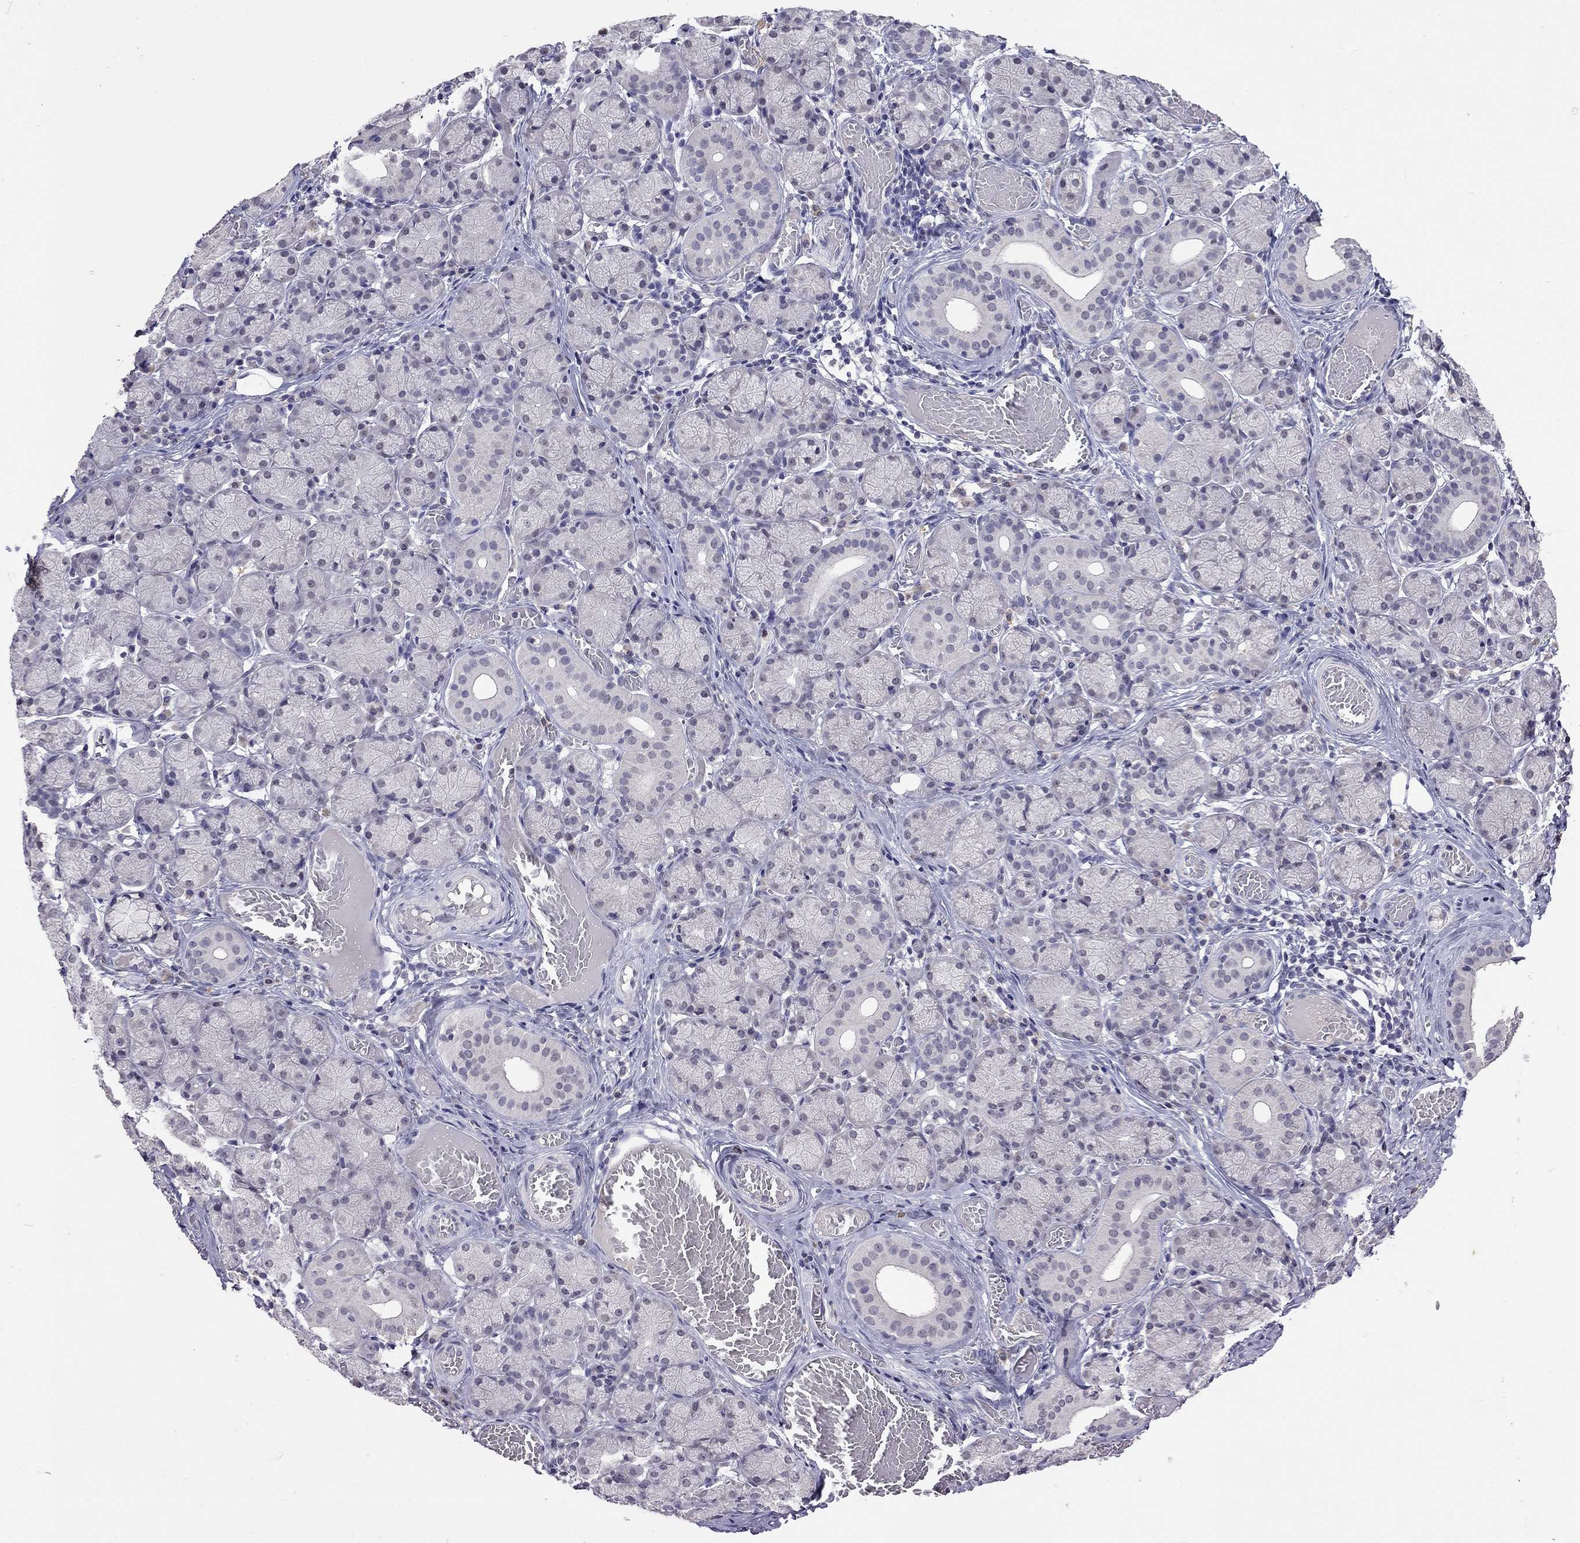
{"staining": {"intensity": "negative", "quantity": "none", "location": "none"}, "tissue": "salivary gland", "cell_type": "Glandular cells", "image_type": "normal", "snomed": [{"axis": "morphology", "description": "Normal tissue, NOS"}, {"axis": "topography", "description": "Salivary gland"}, {"axis": "topography", "description": "Peripheral nerve tissue"}], "caption": "Micrograph shows no protein staining in glandular cells of benign salivary gland.", "gene": "WNK3", "patient": {"sex": "female", "age": 24}}